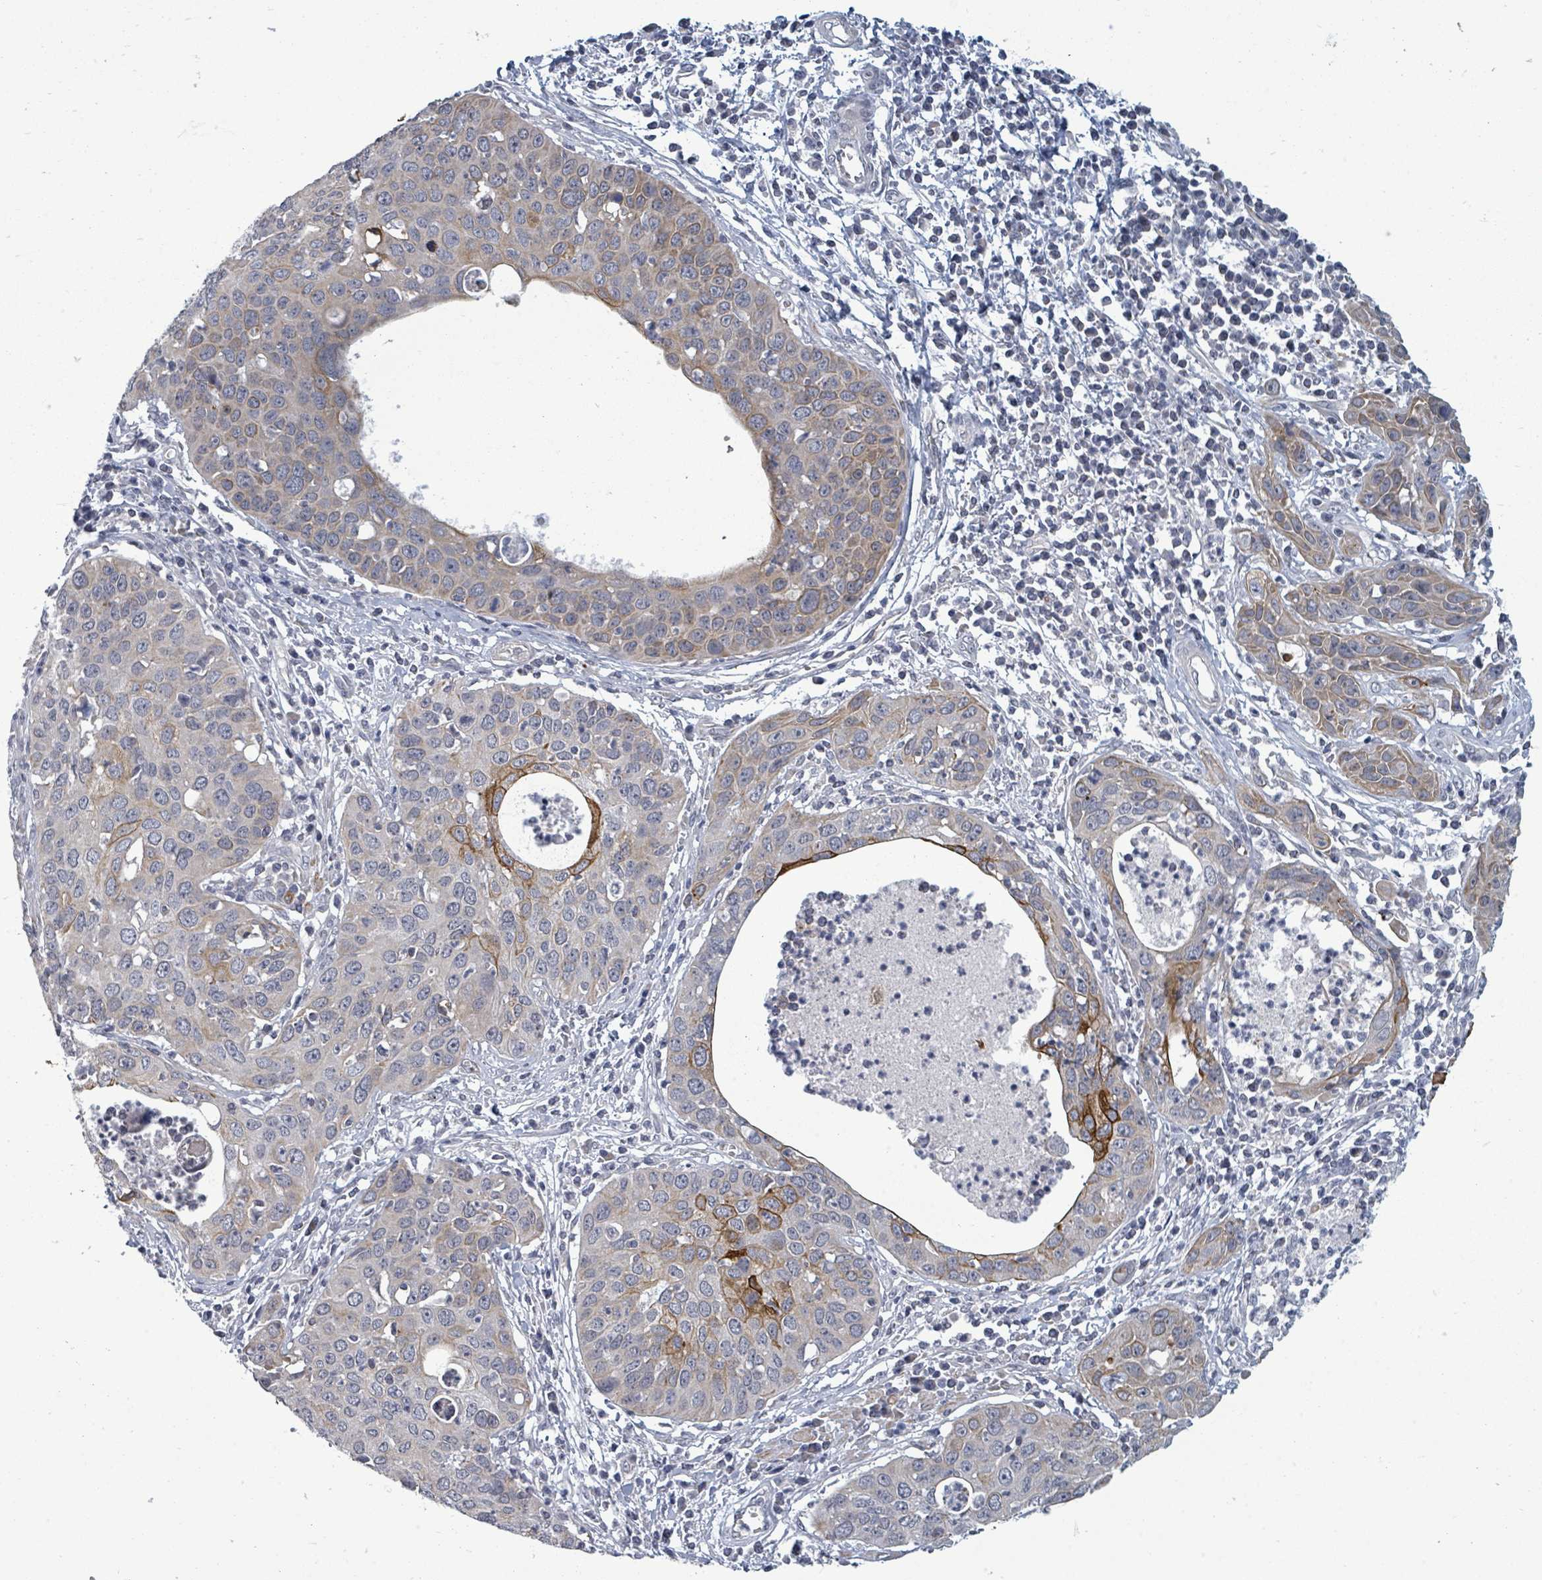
{"staining": {"intensity": "strong", "quantity": "<25%", "location": "cytoplasmic/membranous"}, "tissue": "cervical cancer", "cell_type": "Tumor cells", "image_type": "cancer", "snomed": [{"axis": "morphology", "description": "Squamous cell carcinoma, NOS"}, {"axis": "topography", "description": "Cervix"}], "caption": "Tumor cells reveal medium levels of strong cytoplasmic/membranous positivity in approximately <25% of cells in human squamous cell carcinoma (cervical).", "gene": "PTPN20", "patient": {"sex": "female", "age": 36}}